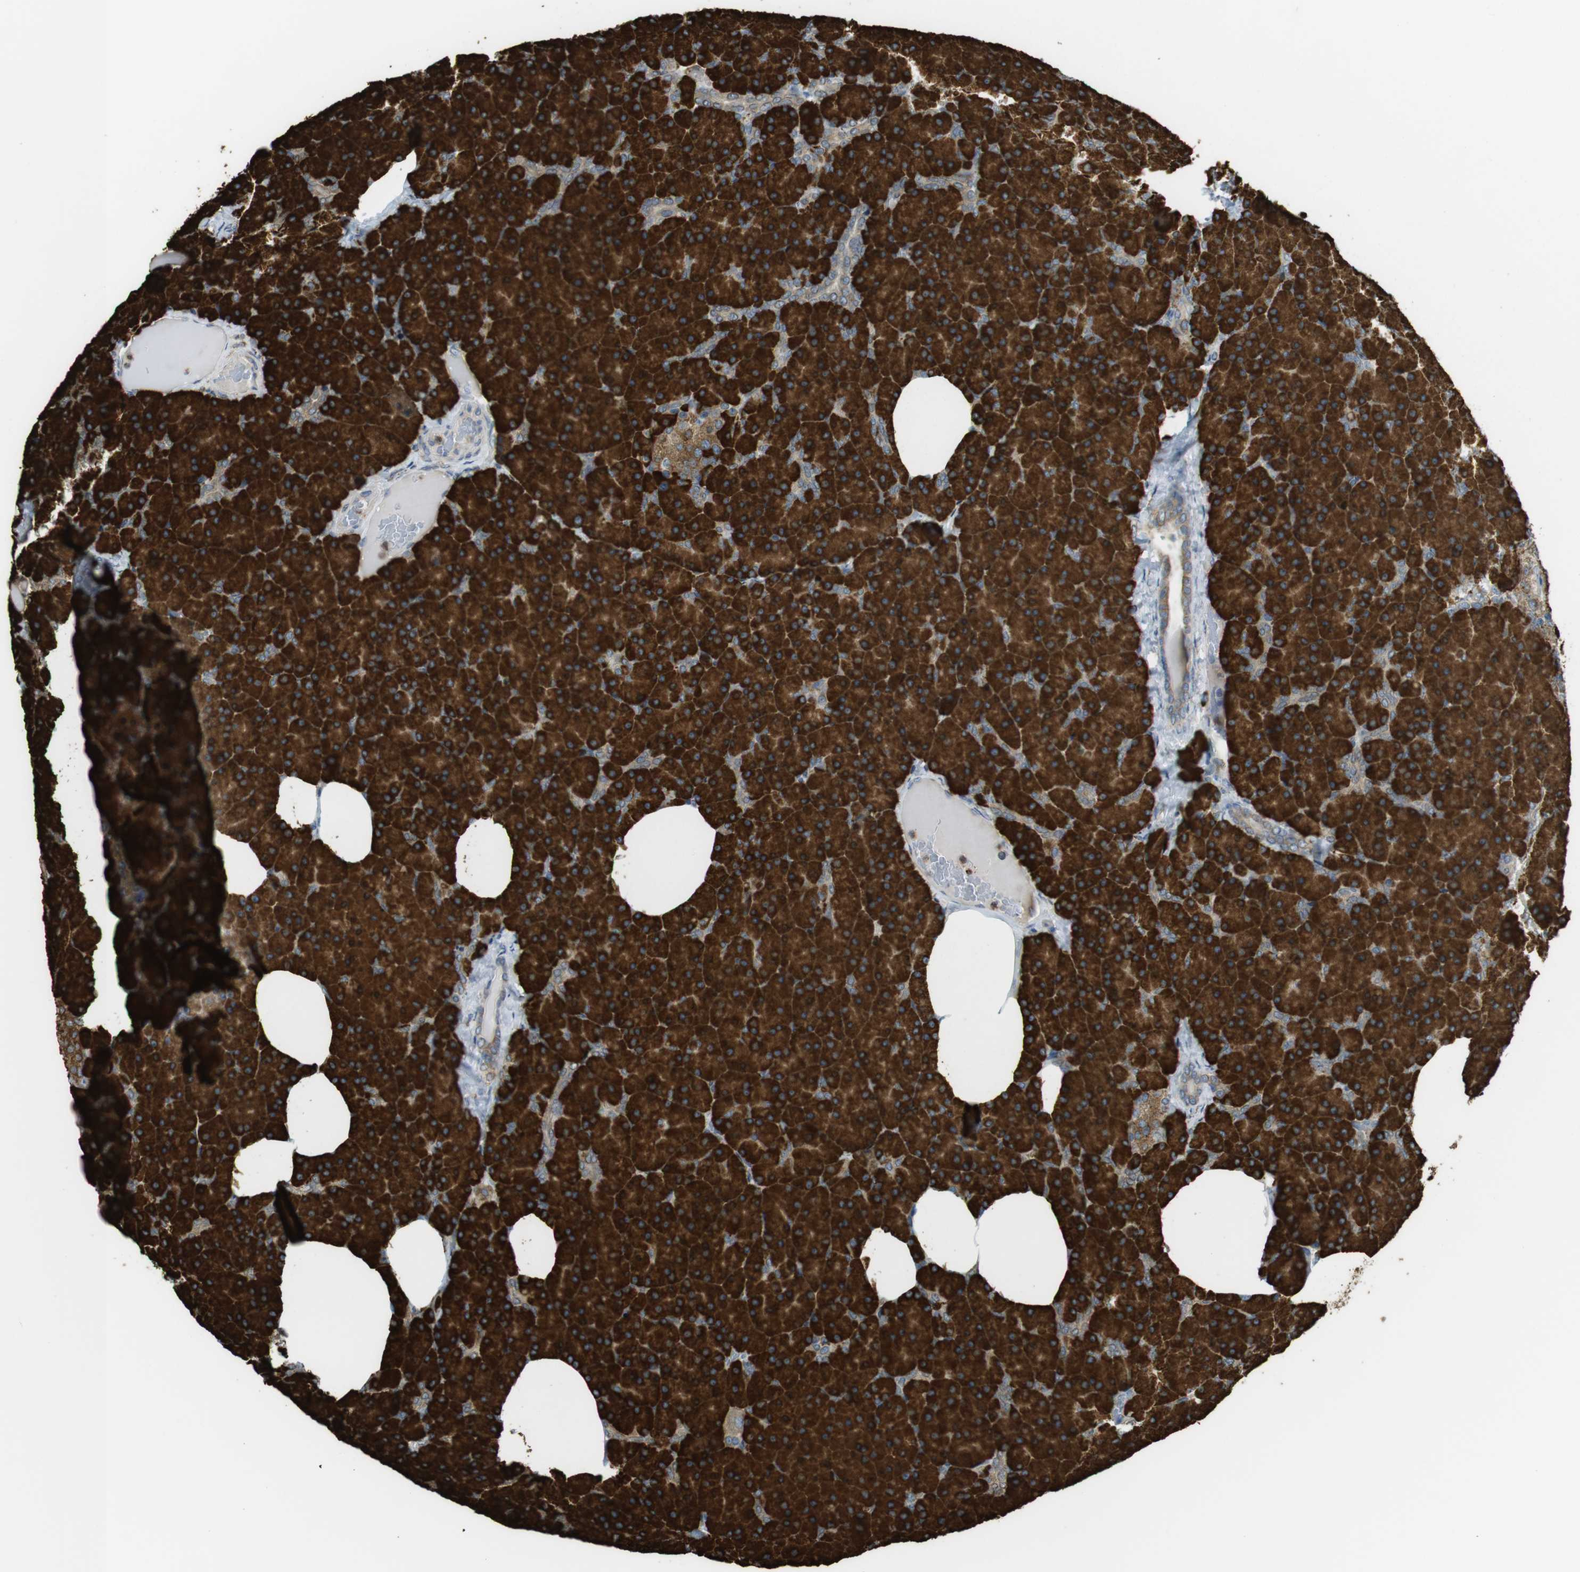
{"staining": {"intensity": "strong", "quantity": ">75%", "location": "nuclear"}, "tissue": "pancreas", "cell_type": "Exocrine glandular cells", "image_type": "normal", "snomed": [{"axis": "morphology", "description": "Normal tissue, NOS"}, {"axis": "topography", "description": "Pancreas"}], "caption": "The histopathology image exhibits a brown stain indicating the presence of a protein in the nuclear of exocrine glandular cells in pancreas. The staining is performed using DAB (3,3'-diaminobenzidine) brown chromogen to label protein expression. The nuclei are counter-stained blue using hematoxylin.", "gene": "MBOAT2", "patient": {"sex": "female", "age": 35}}